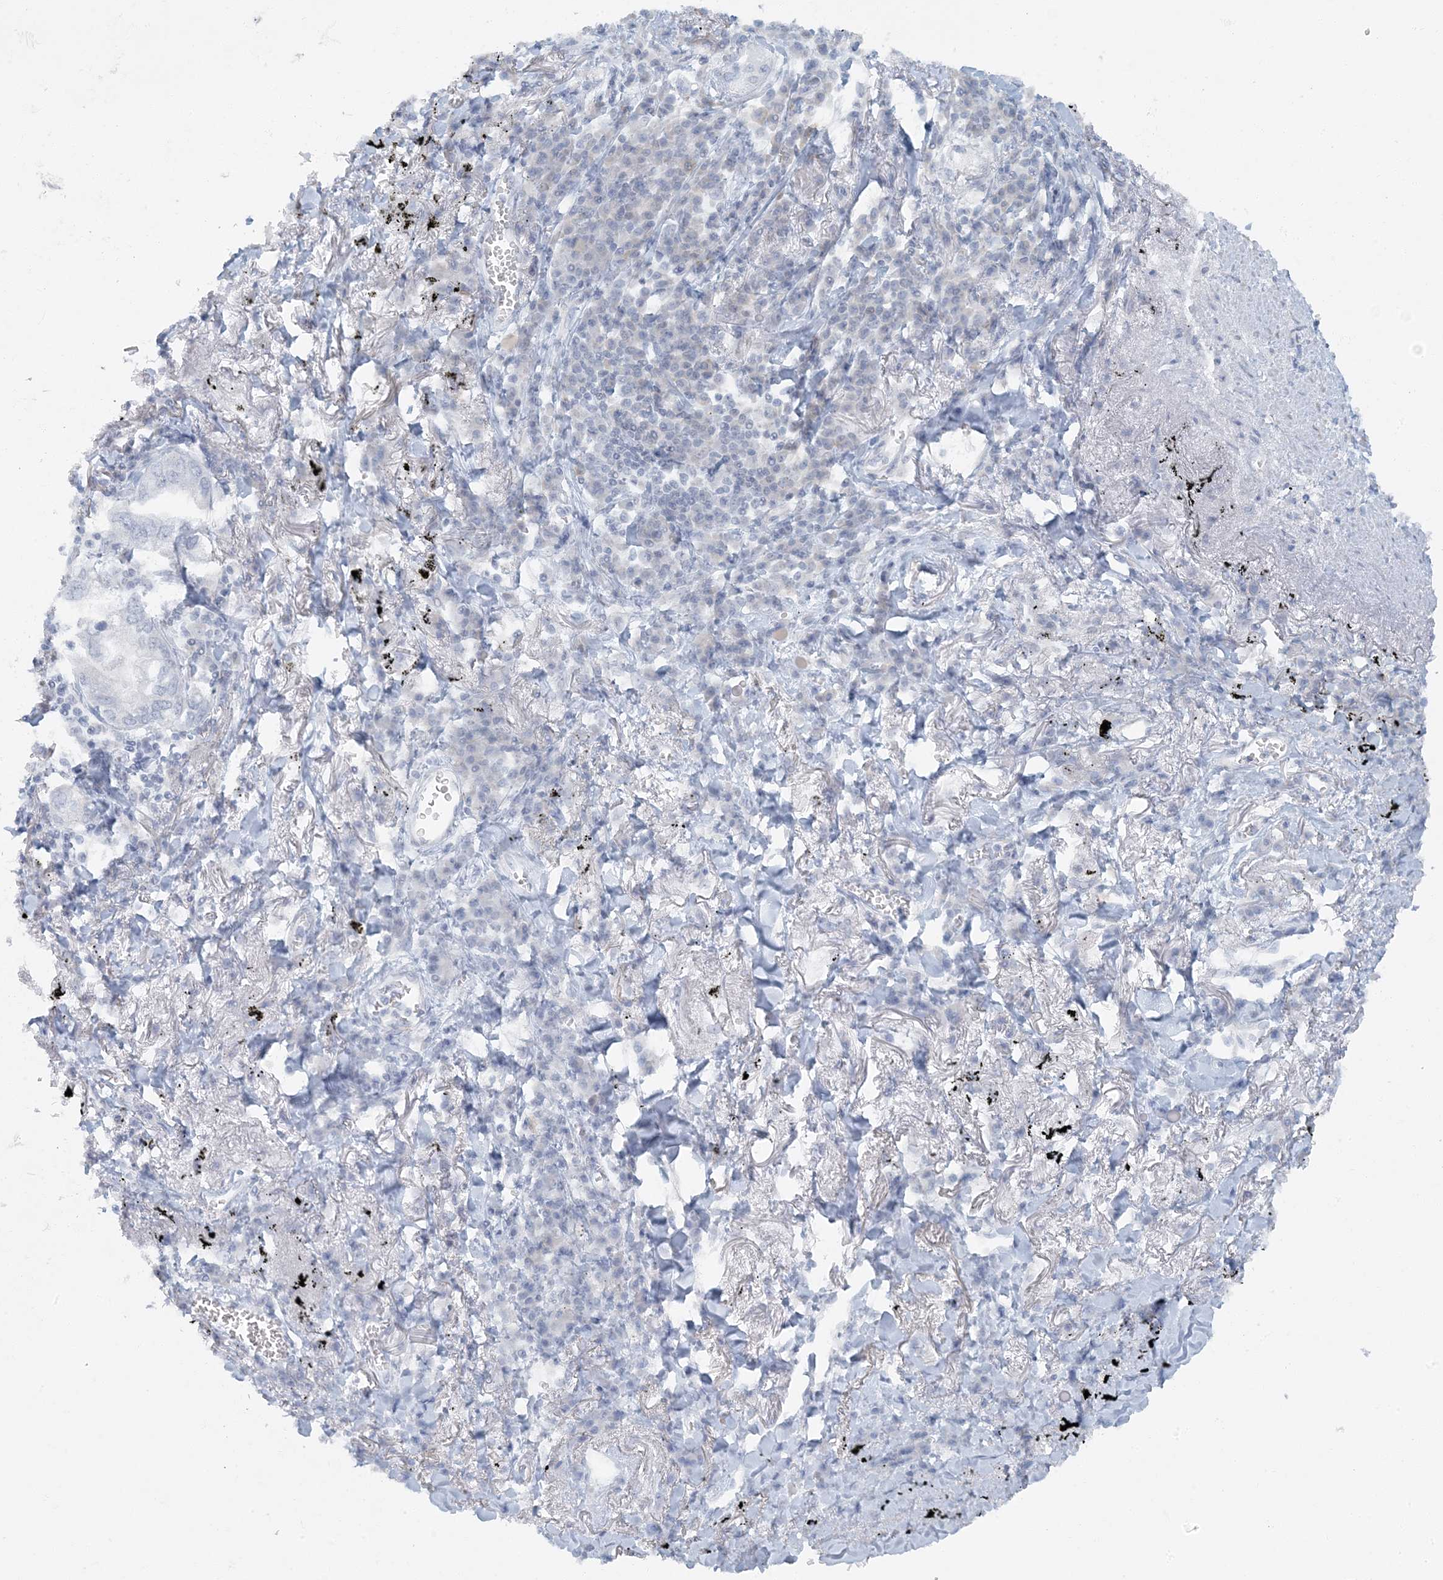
{"staining": {"intensity": "negative", "quantity": "none", "location": "none"}, "tissue": "lung cancer", "cell_type": "Tumor cells", "image_type": "cancer", "snomed": [{"axis": "morphology", "description": "Adenocarcinoma, NOS"}, {"axis": "topography", "description": "Lung"}], "caption": "This photomicrograph is of adenocarcinoma (lung) stained with IHC to label a protein in brown with the nuclei are counter-stained blue. There is no staining in tumor cells.", "gene": "AK9", "patient": {"sex": "male", "age": 65}}